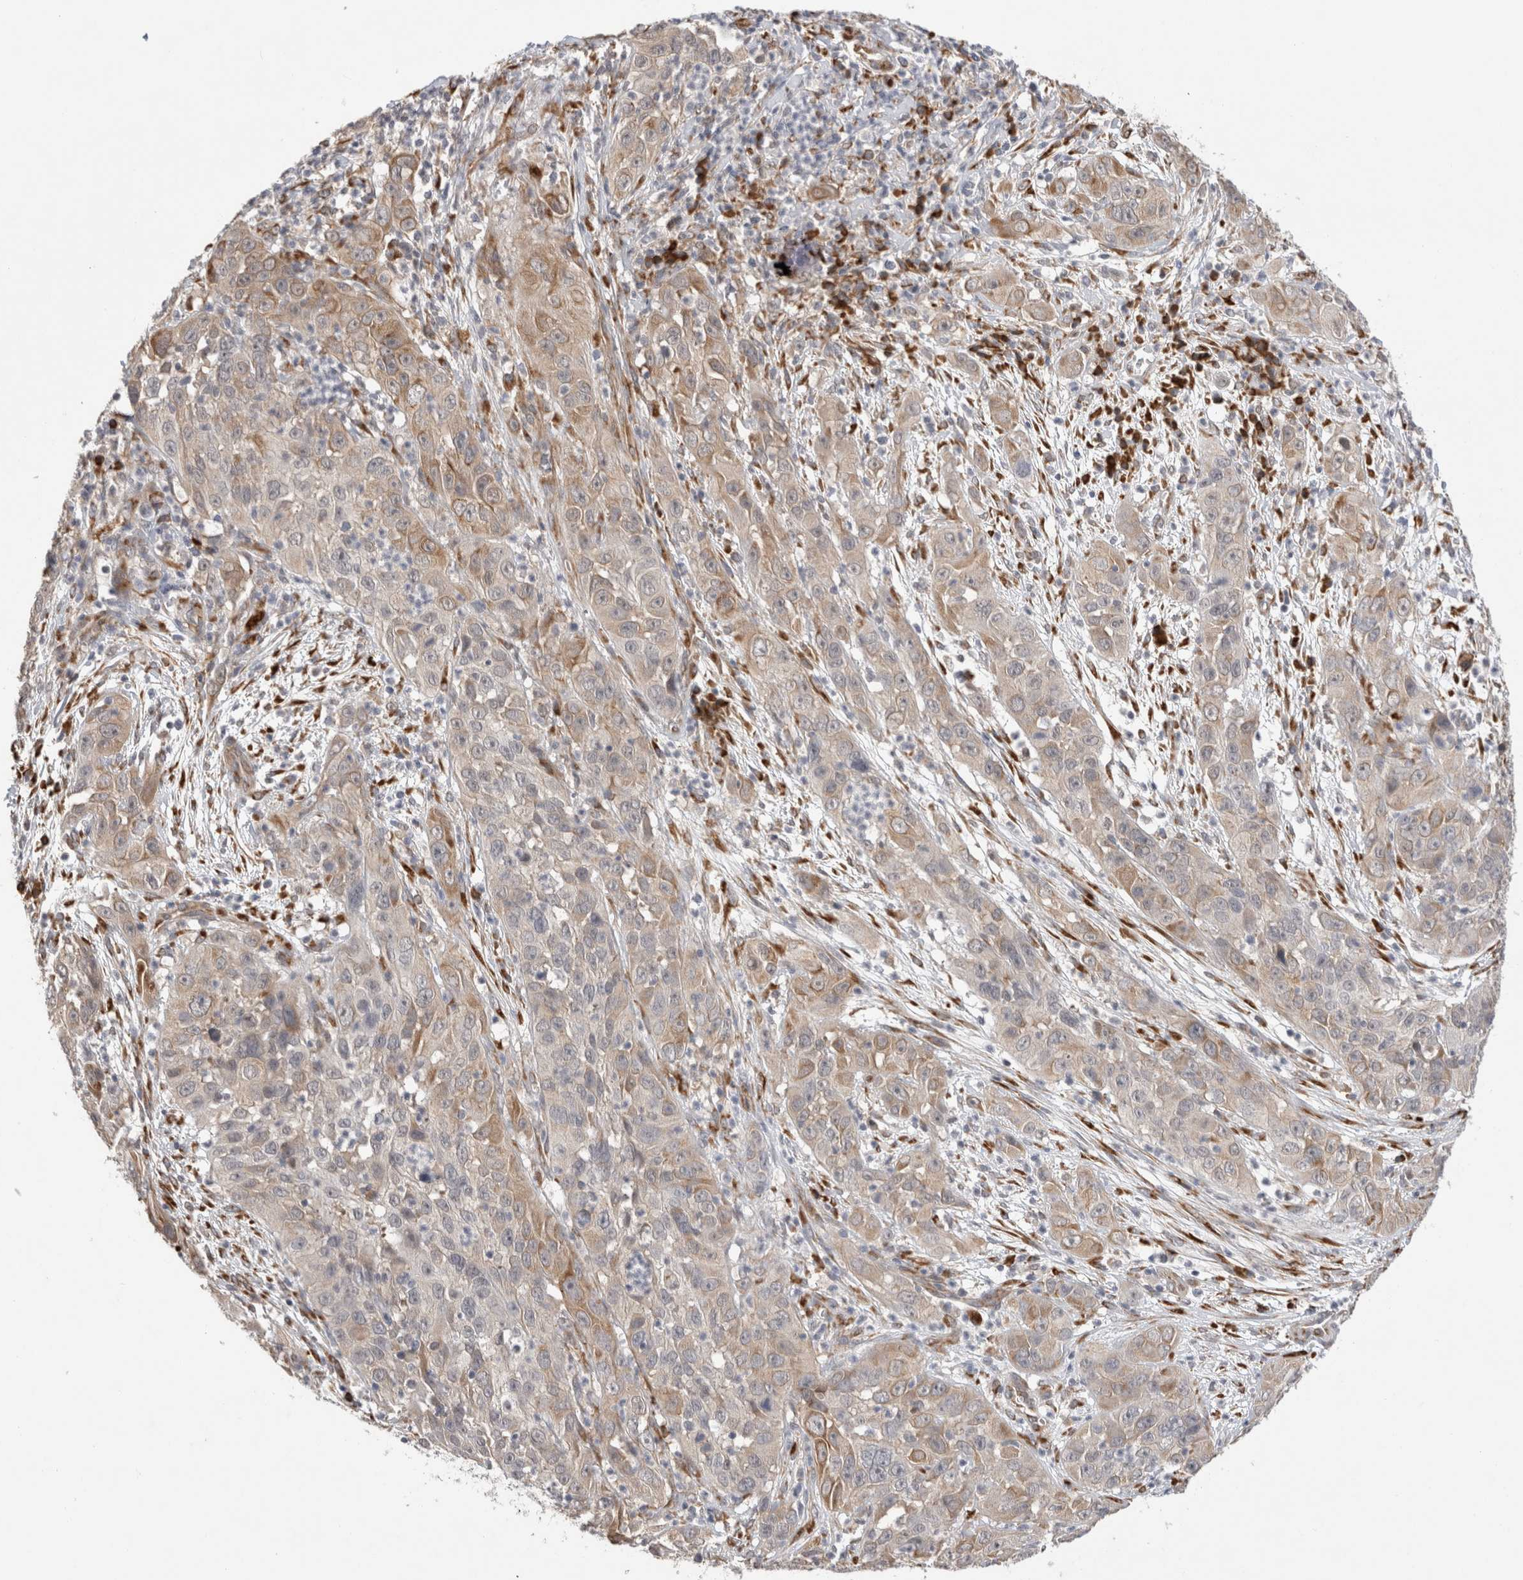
{"staining": {"intensity": "moderate", "quantity": "<25%", "location": "cytoplasmic/membranous"}, "tissue": "cervical cancer", "cell_type": "Tumor cells", "image_type": "cancer", "snomed": [{"axis": "morphology", "description": "Squamous cell carcinoma, NOS"}, {"axis": "topography", "description": "Cervix"}], "caption": "Moderate cytoplasmic/membranous protein staining is appreciated in approximately <25% of tumor cells in cervical cancer.", "gene": "HDLBP", "patient": {"sex": "female", "age": 32}}